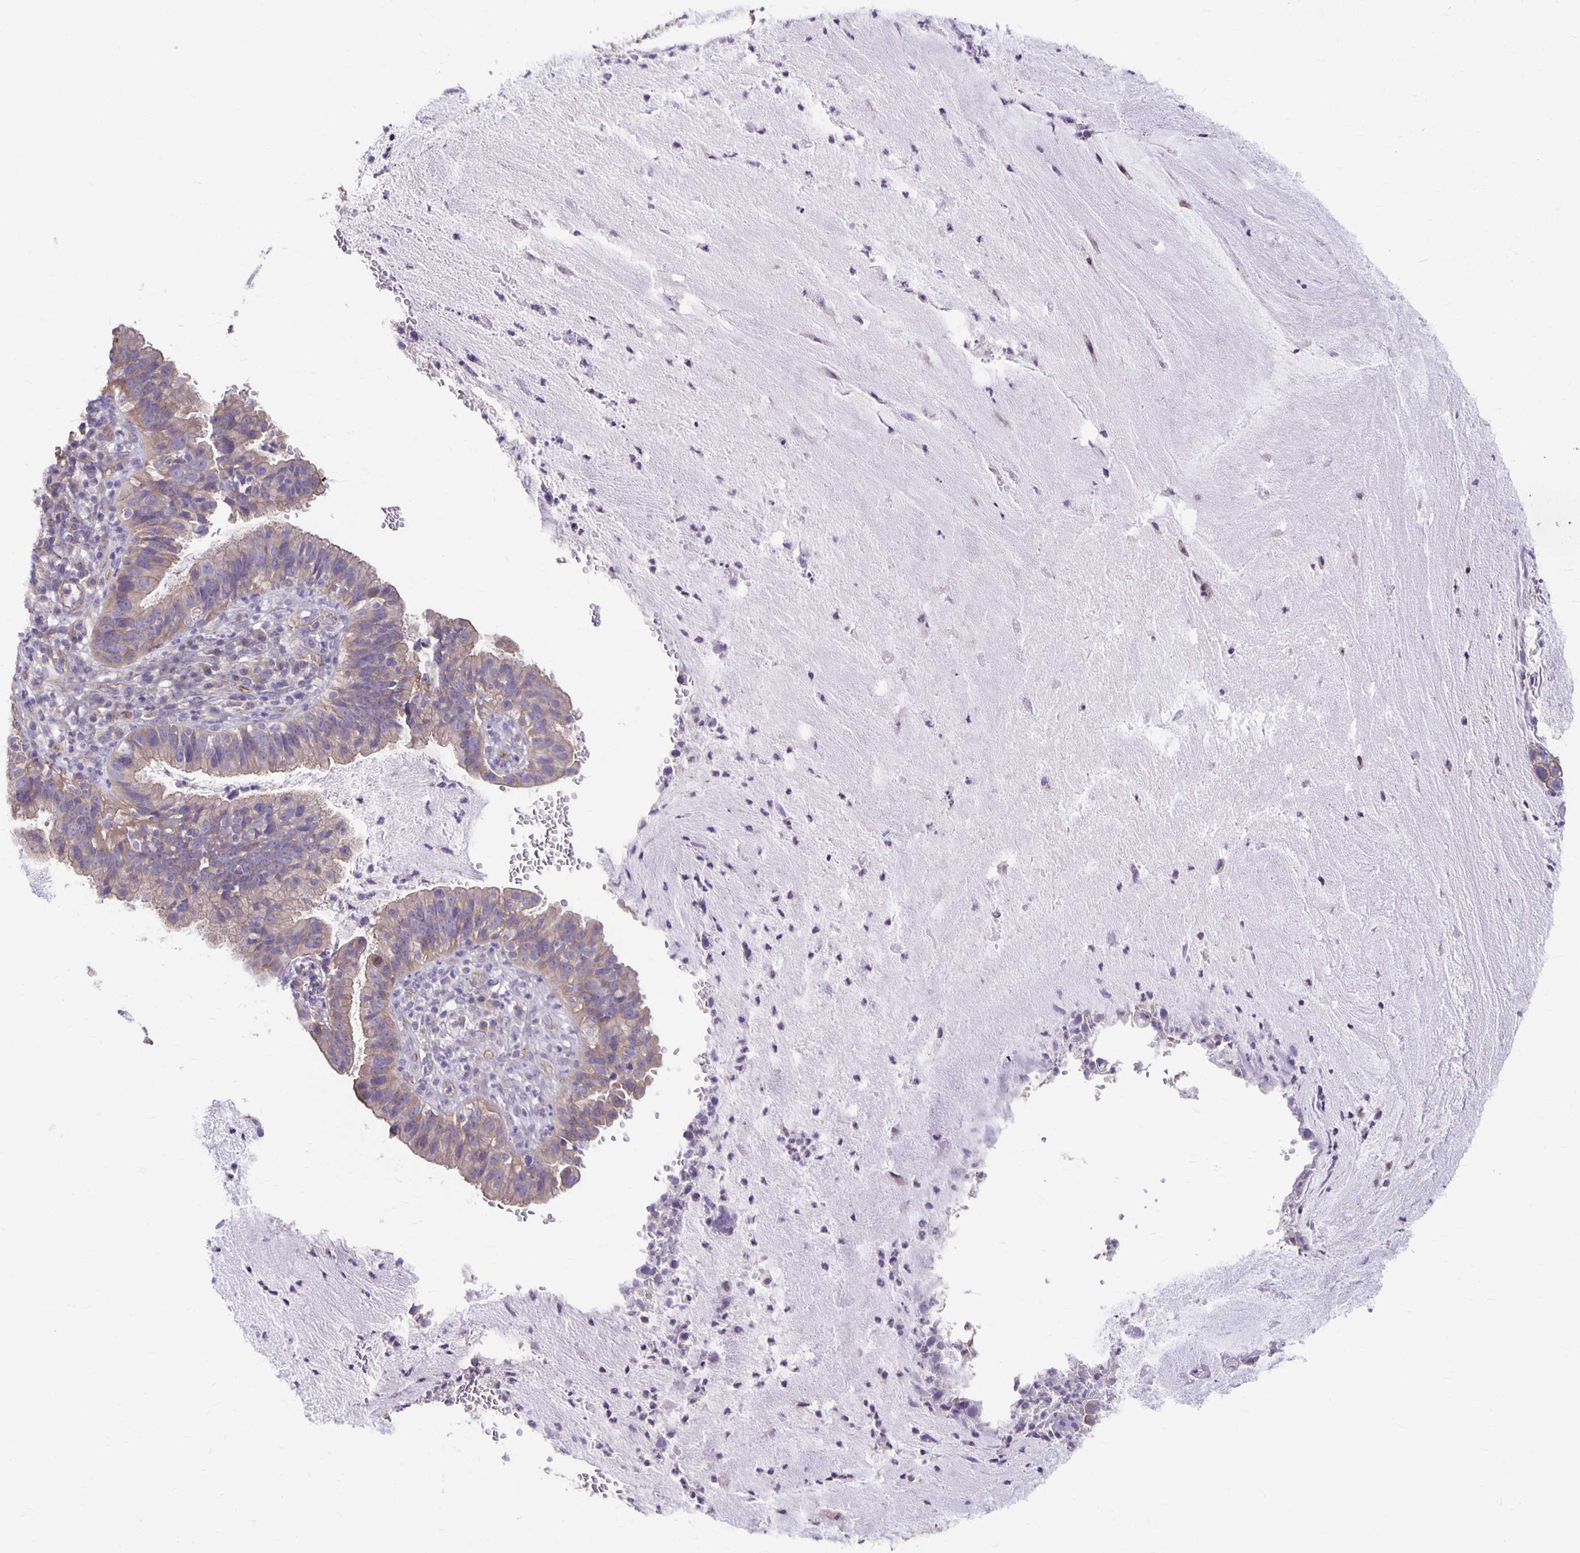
{"staining": {"intensity": "weak", "quantity": "25%-75%", "location": "cytoplasmic/membranous"}, "tissue": "cervical cancer", "cell_type": "Tumor cells", "image_type": "cancer", "snomed": [{"axis": "morphology", "description": "Adenocarcinoma, NOS"}, {"axis": "topography", "description": "Cervix"}], "caption": "Cervical cancer stained for a protein demonstrates weak cytoplasmic/membranous positivity in tumor cells.", "gene": "PPP1R3E", "patient": {"sex": "female", "age": 34}}